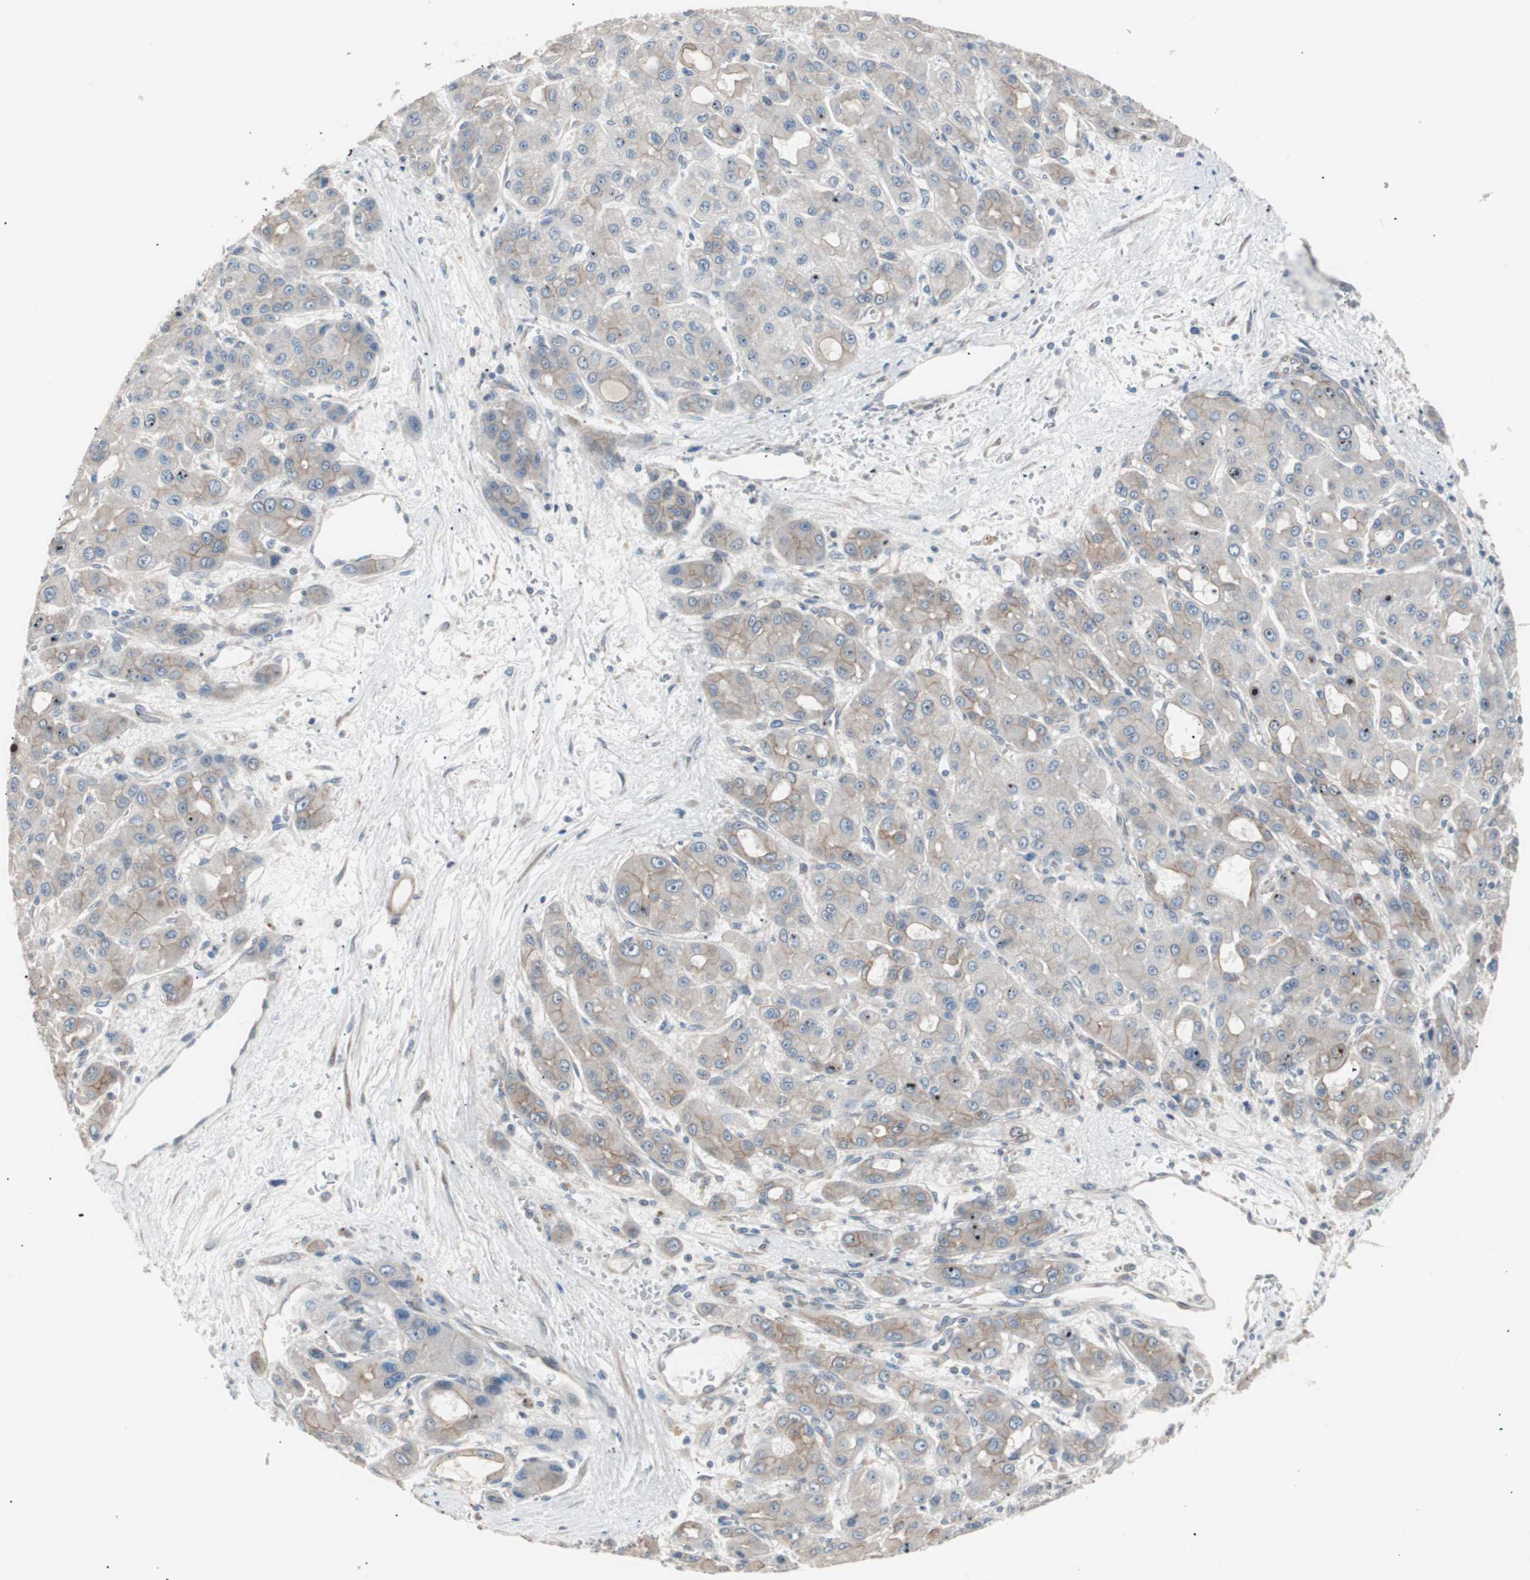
{"staining": {"intensity": "weak", "quantity": "<25%", "location": "cytoplasmic/membranous"}, "tissue": "liver cancer", "cell_type": "Tumor cells", "image_type": "cancer", "snomed": [{"axis": "morphology", "description": "Carcinoma, Hepatocellular, NOS"}, {"axis": "topography", "description": "Liver"}], "caption": "Immunohistochemistry (IHC) photomicrograph of neoplastic tissue: liver cancer stained with DAB displays no significant protein positivity in tumor cells.", "gene": "SMG1", "patient": {"sex": "male", "age": 55}}